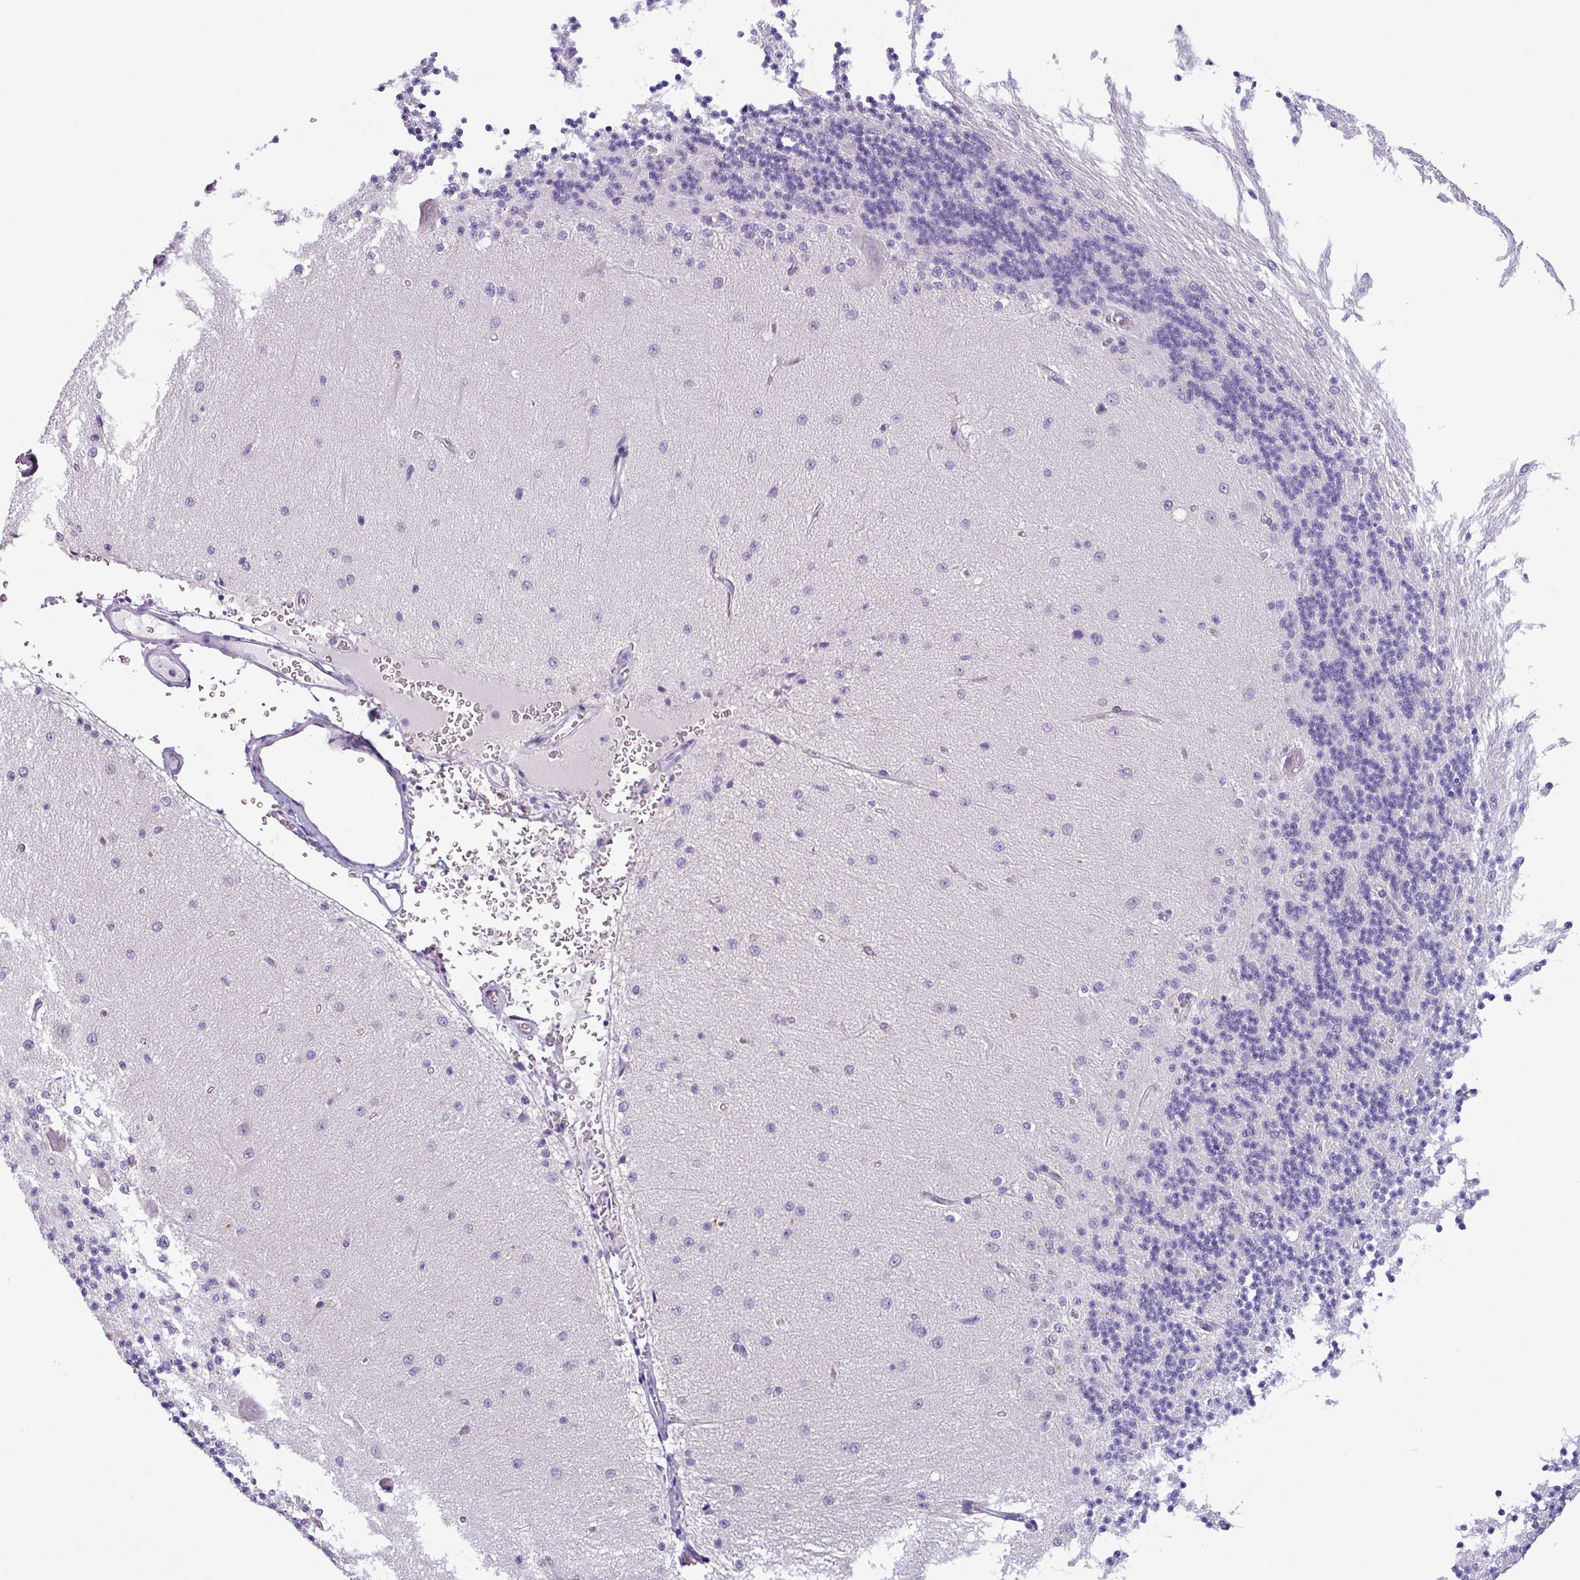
{"staining": {"intensity": "negative", "quantity": "none", "location": "none"}, "tissue": "cerebellum", "cell_type": "Cells in granular layer", "image_type": "normal", "snomed": [{"axis": "morphology", "description": "Normal tissue, NOS"}, {"axis": "topography", "description": "Cerebellum"}], "caption": "Cells in granular layer show no significant staining in normal cerebellum. (Stains: DAB (3,3'-diaminobenzidine) IHC with hematoxylin counter stain, Microscopy: brightfield microscopy at high magnification).", "gene": "C20orf27", "patient": {"sex": "female", "age": 29}}